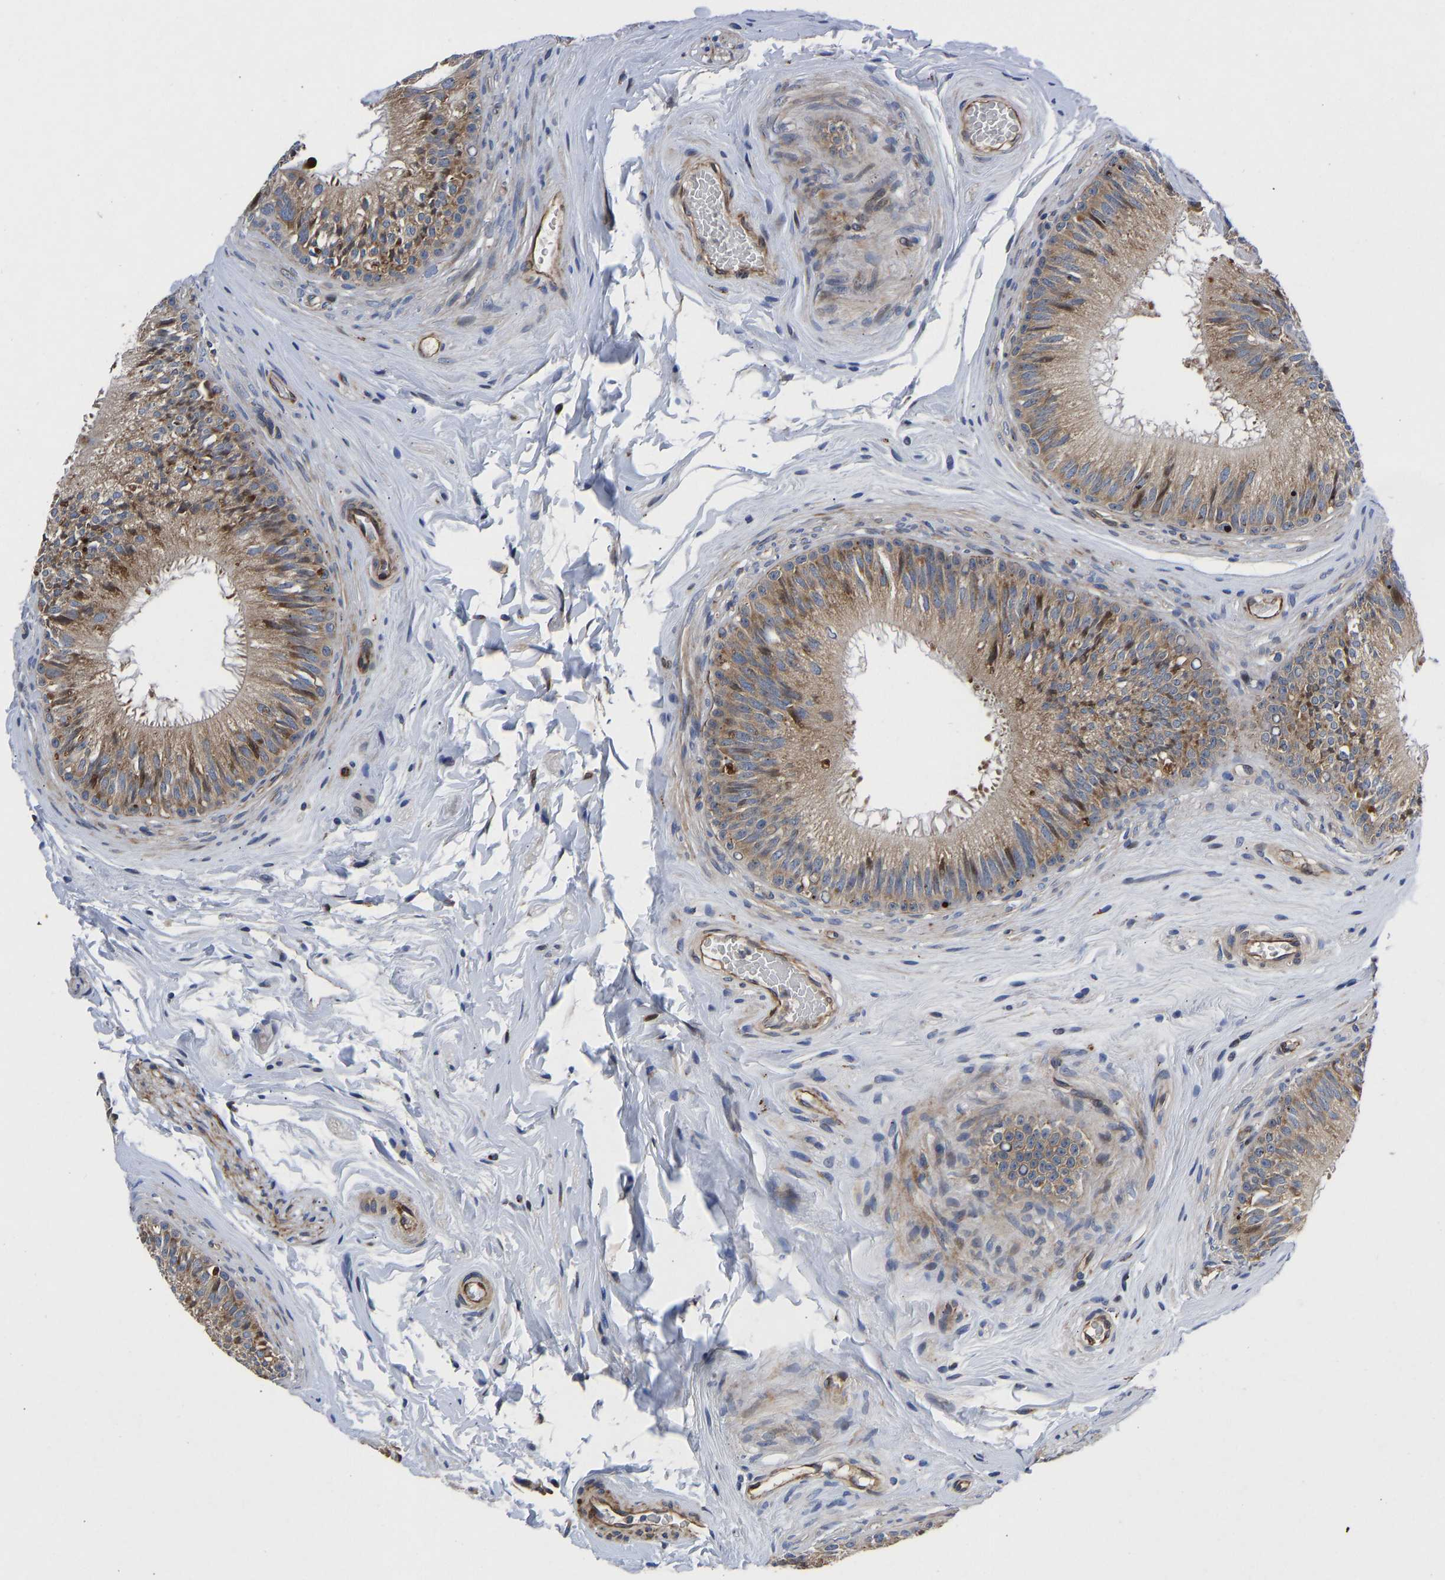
{"staining": {"intensity": "moderate", "quantity": ">75%", "location": "cytoplasmic/membranous"}, "tissue": "epididymis", "cell_type": "Glandular cells", "image_type": "normal", "snomed": [{"axis": "morphology", "description": "Normal tissue, NOS"}, {"axis": "topography", "description": "Testis"}, {"axis": "topography", "description": "Epididymis"}], "caption": "Immunohistochemistry (IHC) micrograph of normal epididymis: human epididymis stained using immunohistochemistry reveals medium levels of moderate protein expression localized specifically in the cytoplasmic/membranous of glandular cells, appearing as a cytoplasmic/membranous brown color.", "gene": "TMEM38B", "patient": {"sex": "male", "age": 36}}